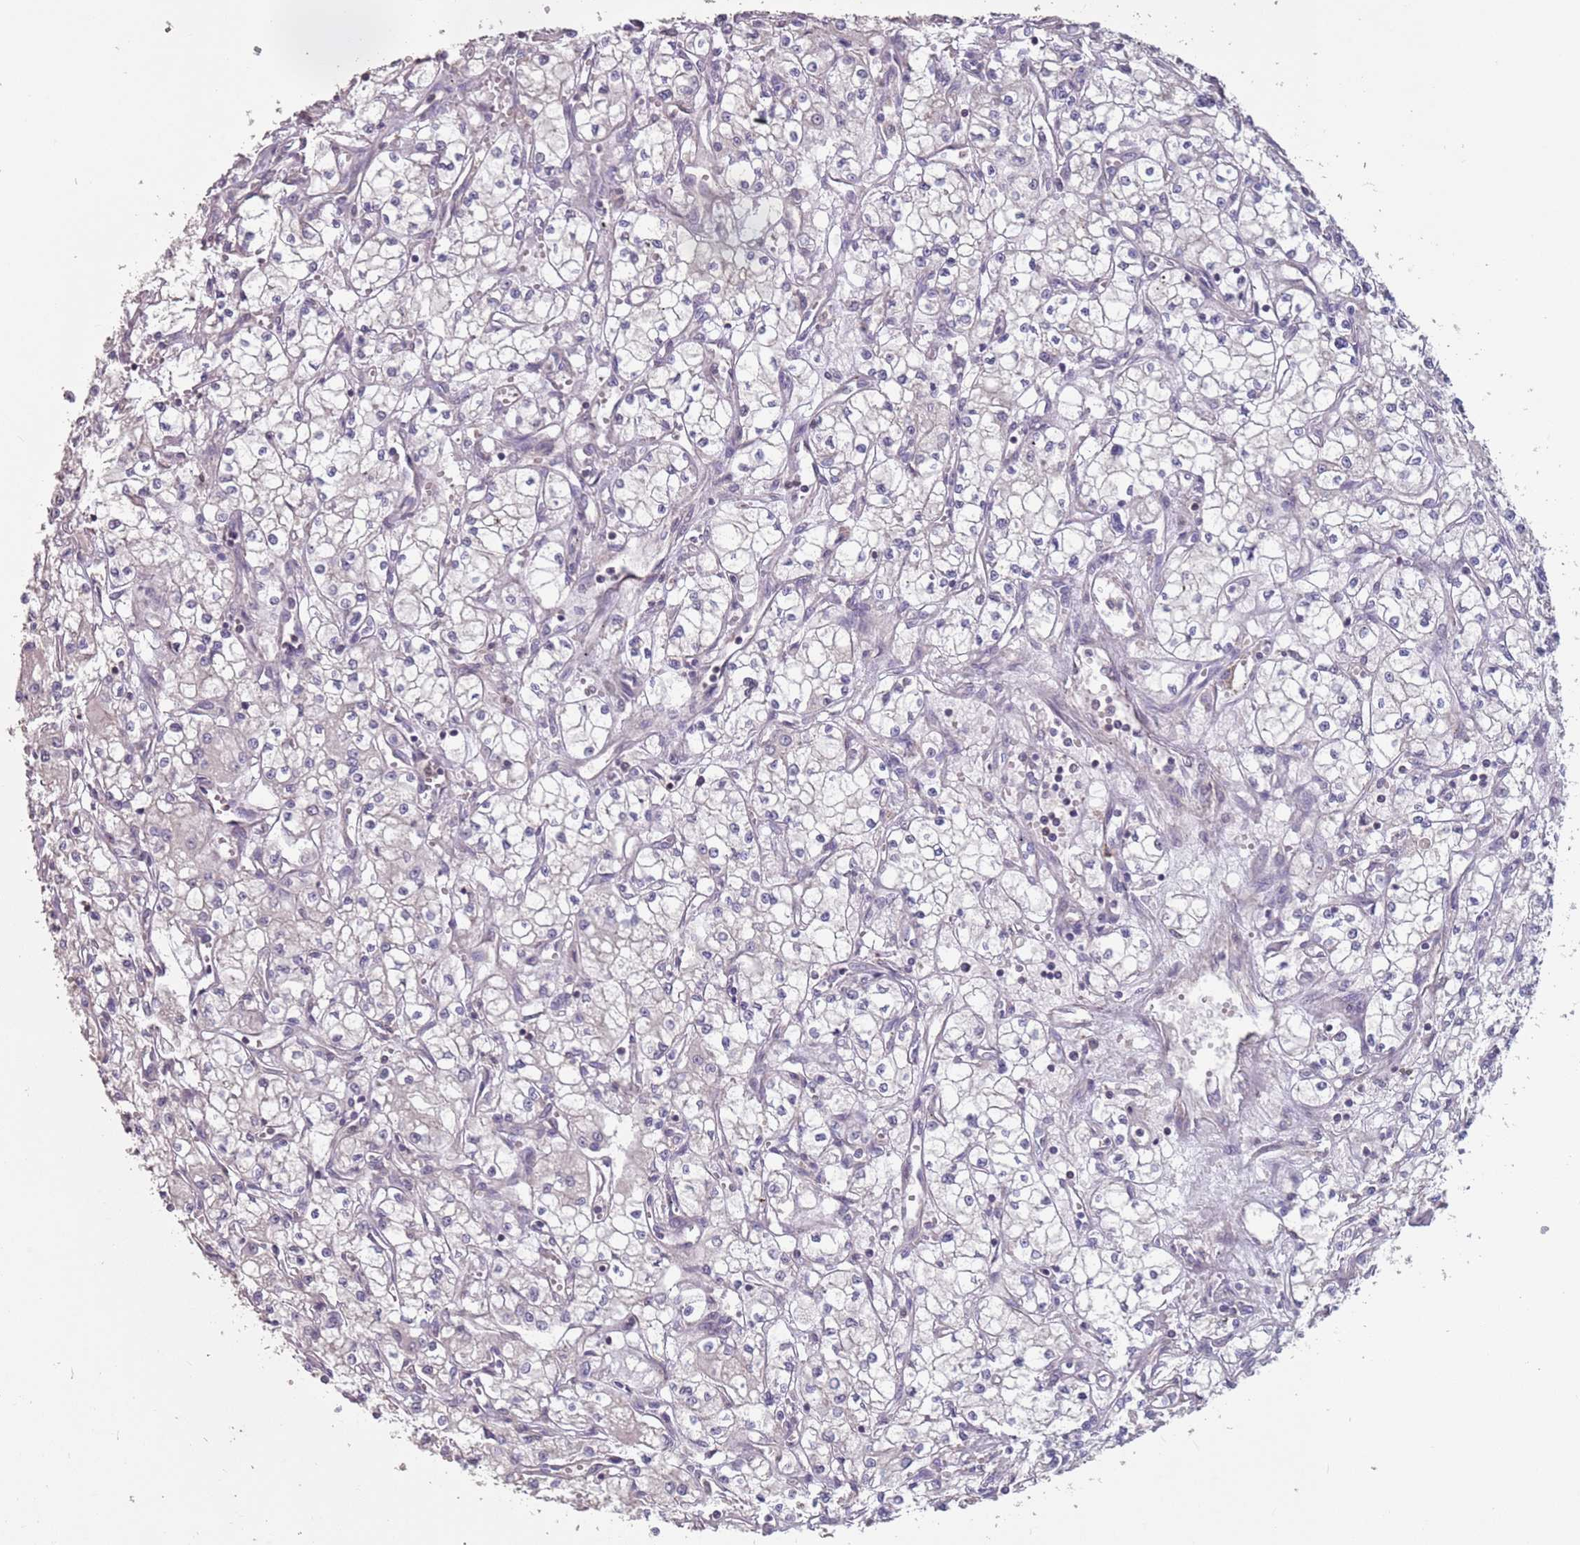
{"staining": {"intensity": "negative", "quantity": "none", "location": "none"}, "tissue": "renal cancer", "cell_type": "Tumor cells", "image_type": "cancer", "snomed": [{"axis": "morphology", "description": "Adenocarcinoma, NOS"}, {"axis": "topography", "description": "Kidney"}], "caption": "Adenocarcinoma (renal) stained for a protein using immunohistochemistry exhibits no positivity tumor cells.", "gene": "MBD3L1", "patient": {"sex": "male", "age": 59}}